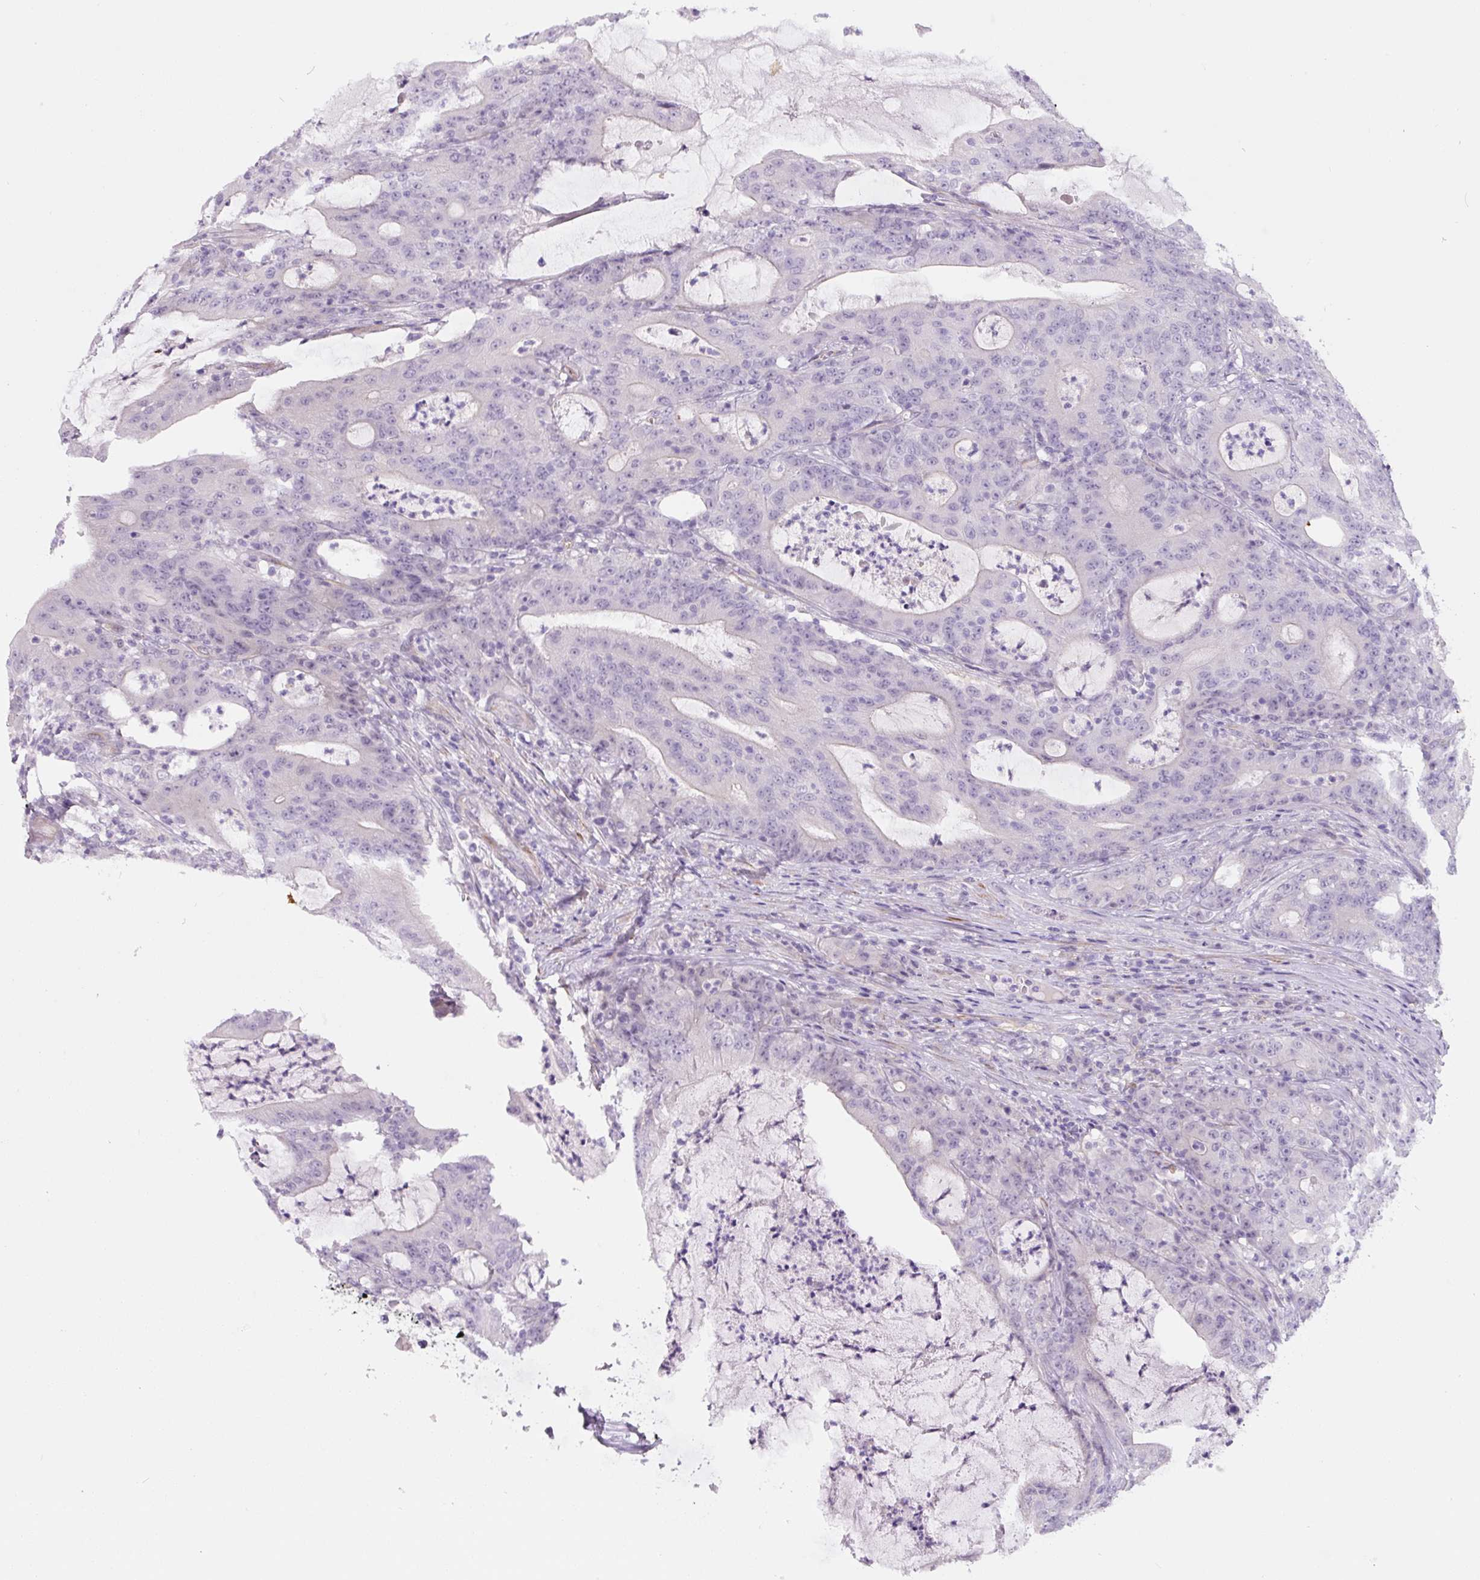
{"staining": {"intensity": "negative", "quantity": "none", "location": "none"}, "tissue": "colorectal cancer", "cell_type": "Tumor cells", "image_type": "cancer", "snomed": [{"axis": "morphology", "description": "Adenocarcinoma, NOS"}, {"axis": "topography", "description": "Colon"}], "caption": "This image is of colorectal cancer stained with immunohistochemistry to label a protein in brown with the nuclei are counter-stained blue. There is no staining in tumor cells.", "gene": "CCL25", "patient": {"sex": "male", "age": 83}}